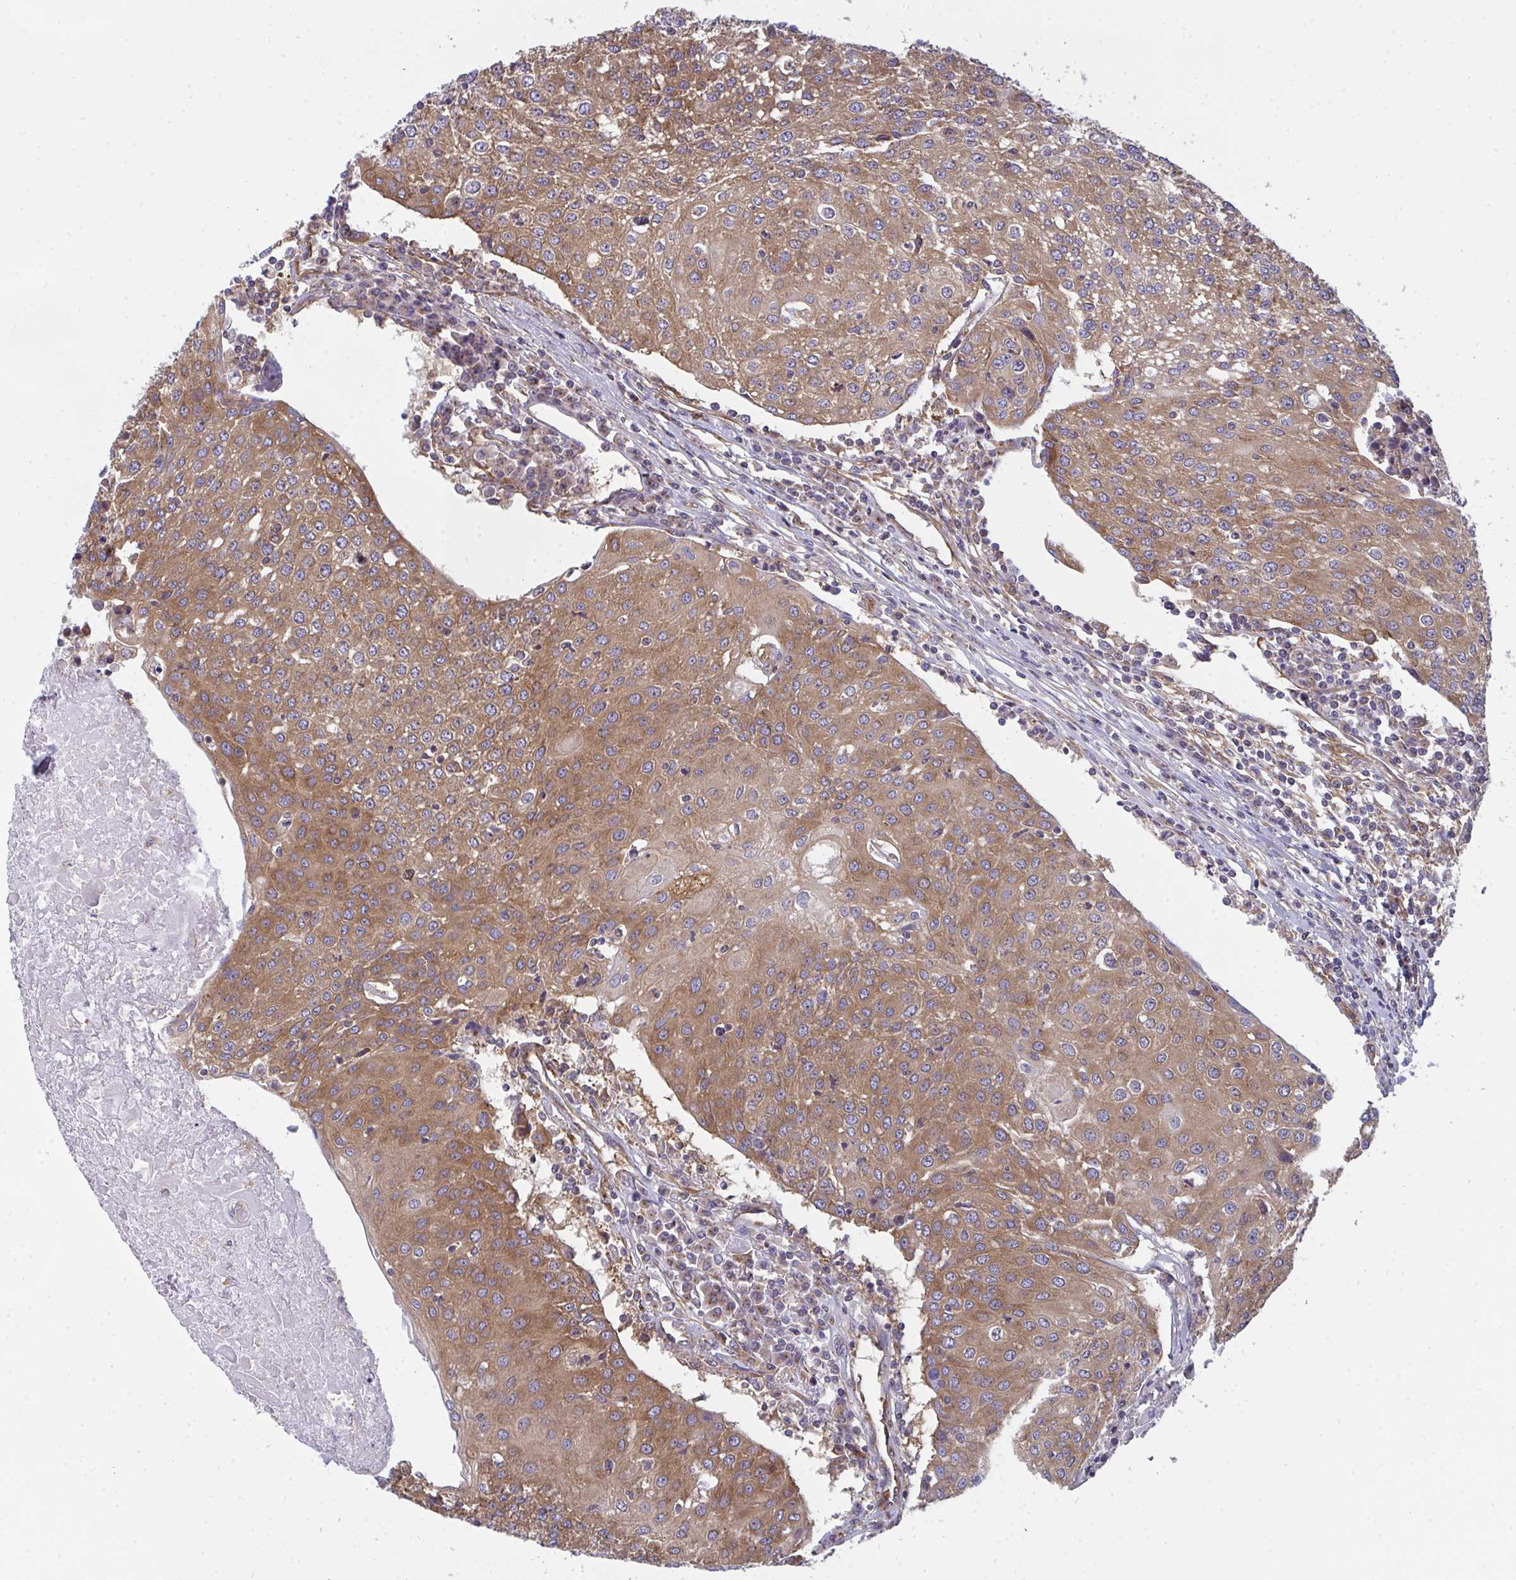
{"staining": {"intensity": "moderate", "quantity": ">75%", "location": "cytoplasmic/membranous"}, "tissue": "urothelial cancer", "cell_type": "Tumor cells", "image_type": "cancer", "snomed": [{"axis": "morphology", "description": "Urothelial carcinoma, High grade"}, {"axis": "topography", "description": "Urinary bladder"}], "caption": "A high-resolution micrograph shows immunohistochemistry (IHC) staining of urothelial cancer, which exhibits moderate cytoplasmic/membranous staining in approximately >75% of tumor cells.", "gene": "DYNC1I2", "patient": {"sex": "female", "age": 85}}